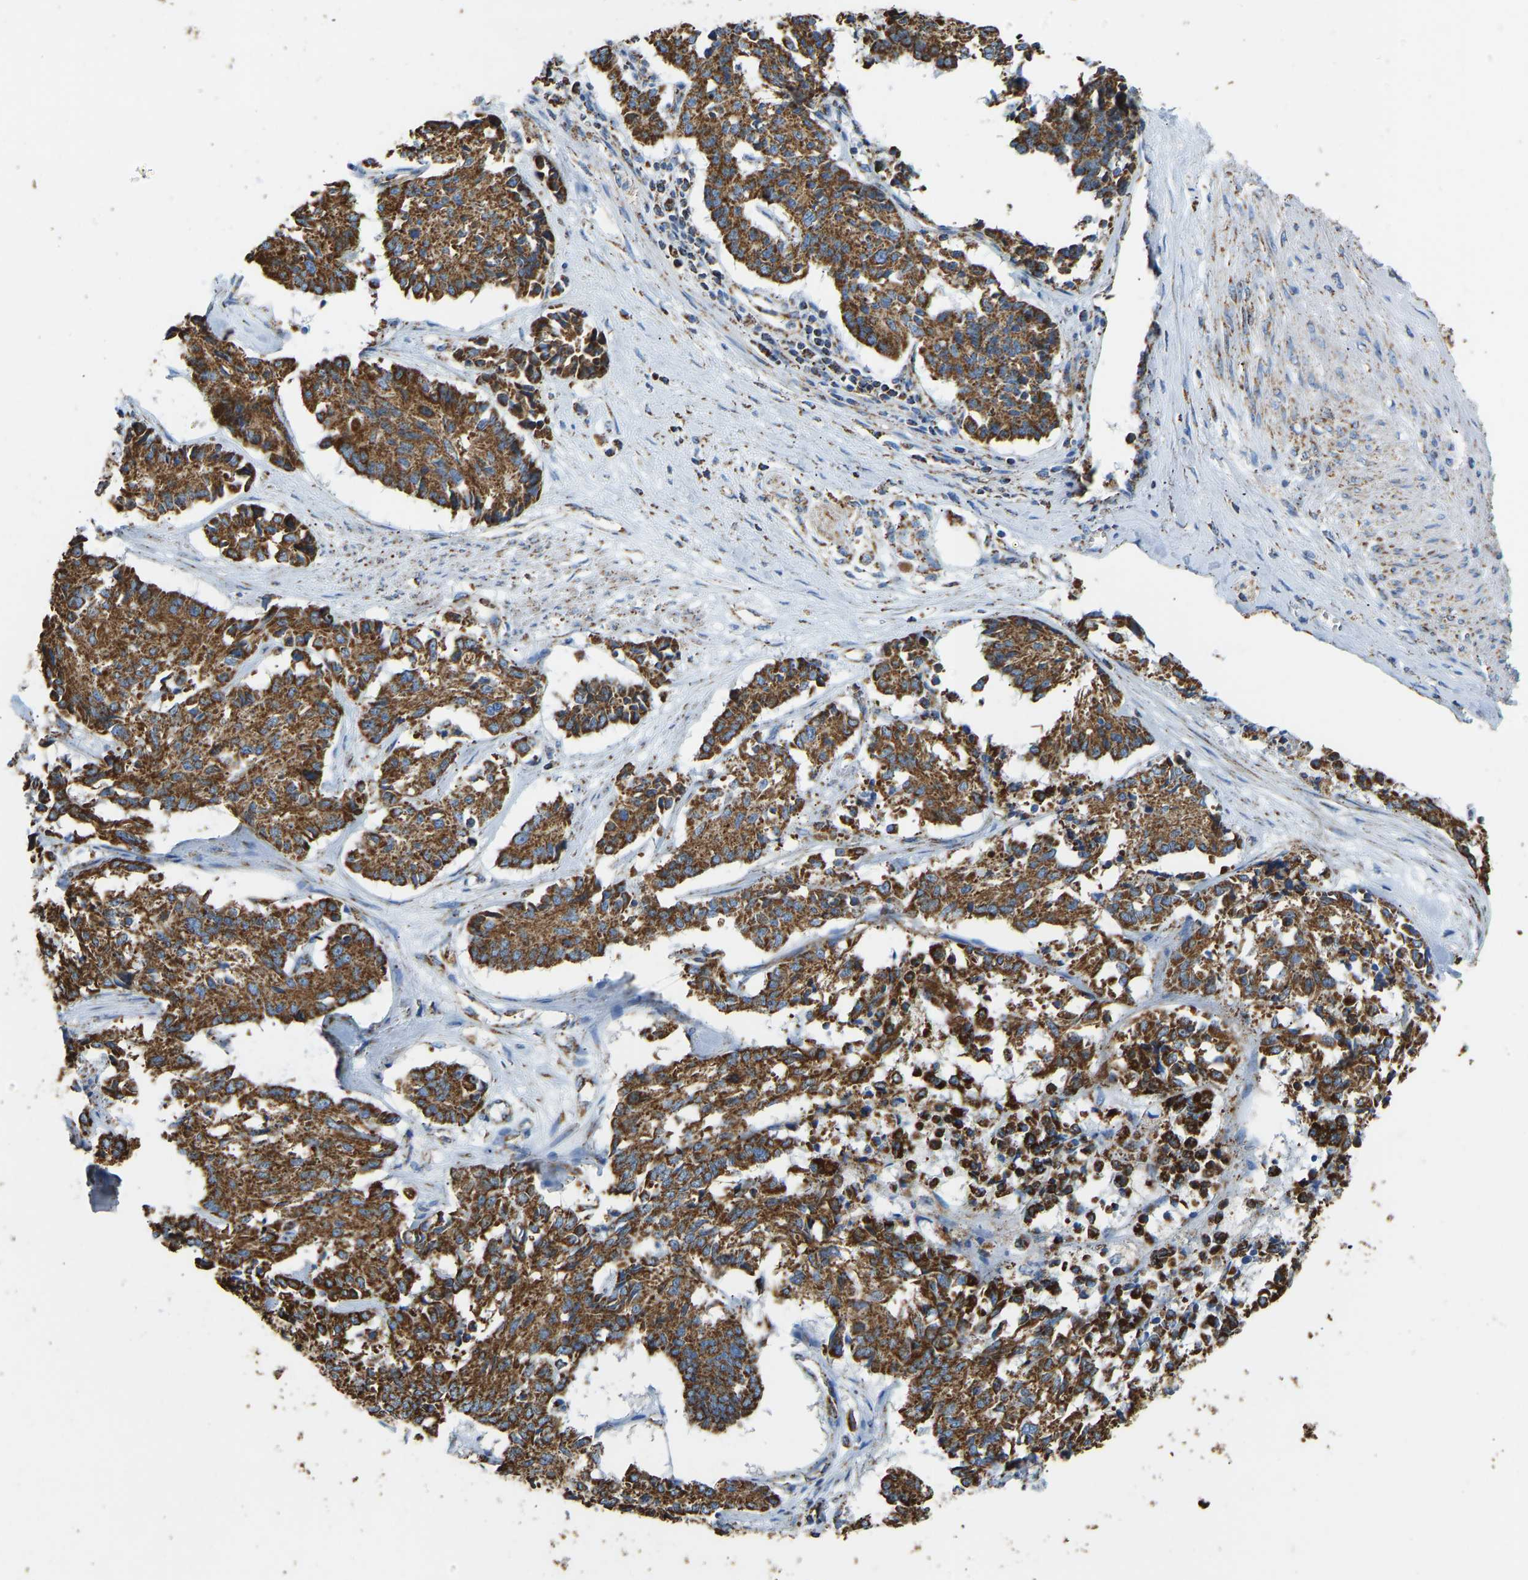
{"staining": {"intensity": "strong", "quantity": ">75%", "location": "cytoplasmic/membranous"}, "tissue": "cervical cancer", "cell_type": "Tumor cells", "image_type": "cancer", "snomed": [{"axis": "morphology", "description": "Squamous cell carcinoma, NOS"}, {"axis": "topography", "description": "Cervix"}], "caption": "Cervical cancer (squamous cell carcinoma) stained with immunohistochemistry demonstrates strong cytoplasmic/membranous staining in approximately >75% of tumor cells.", "gene": "IRX6", "patient": {"sex": "female", "age": 35}}